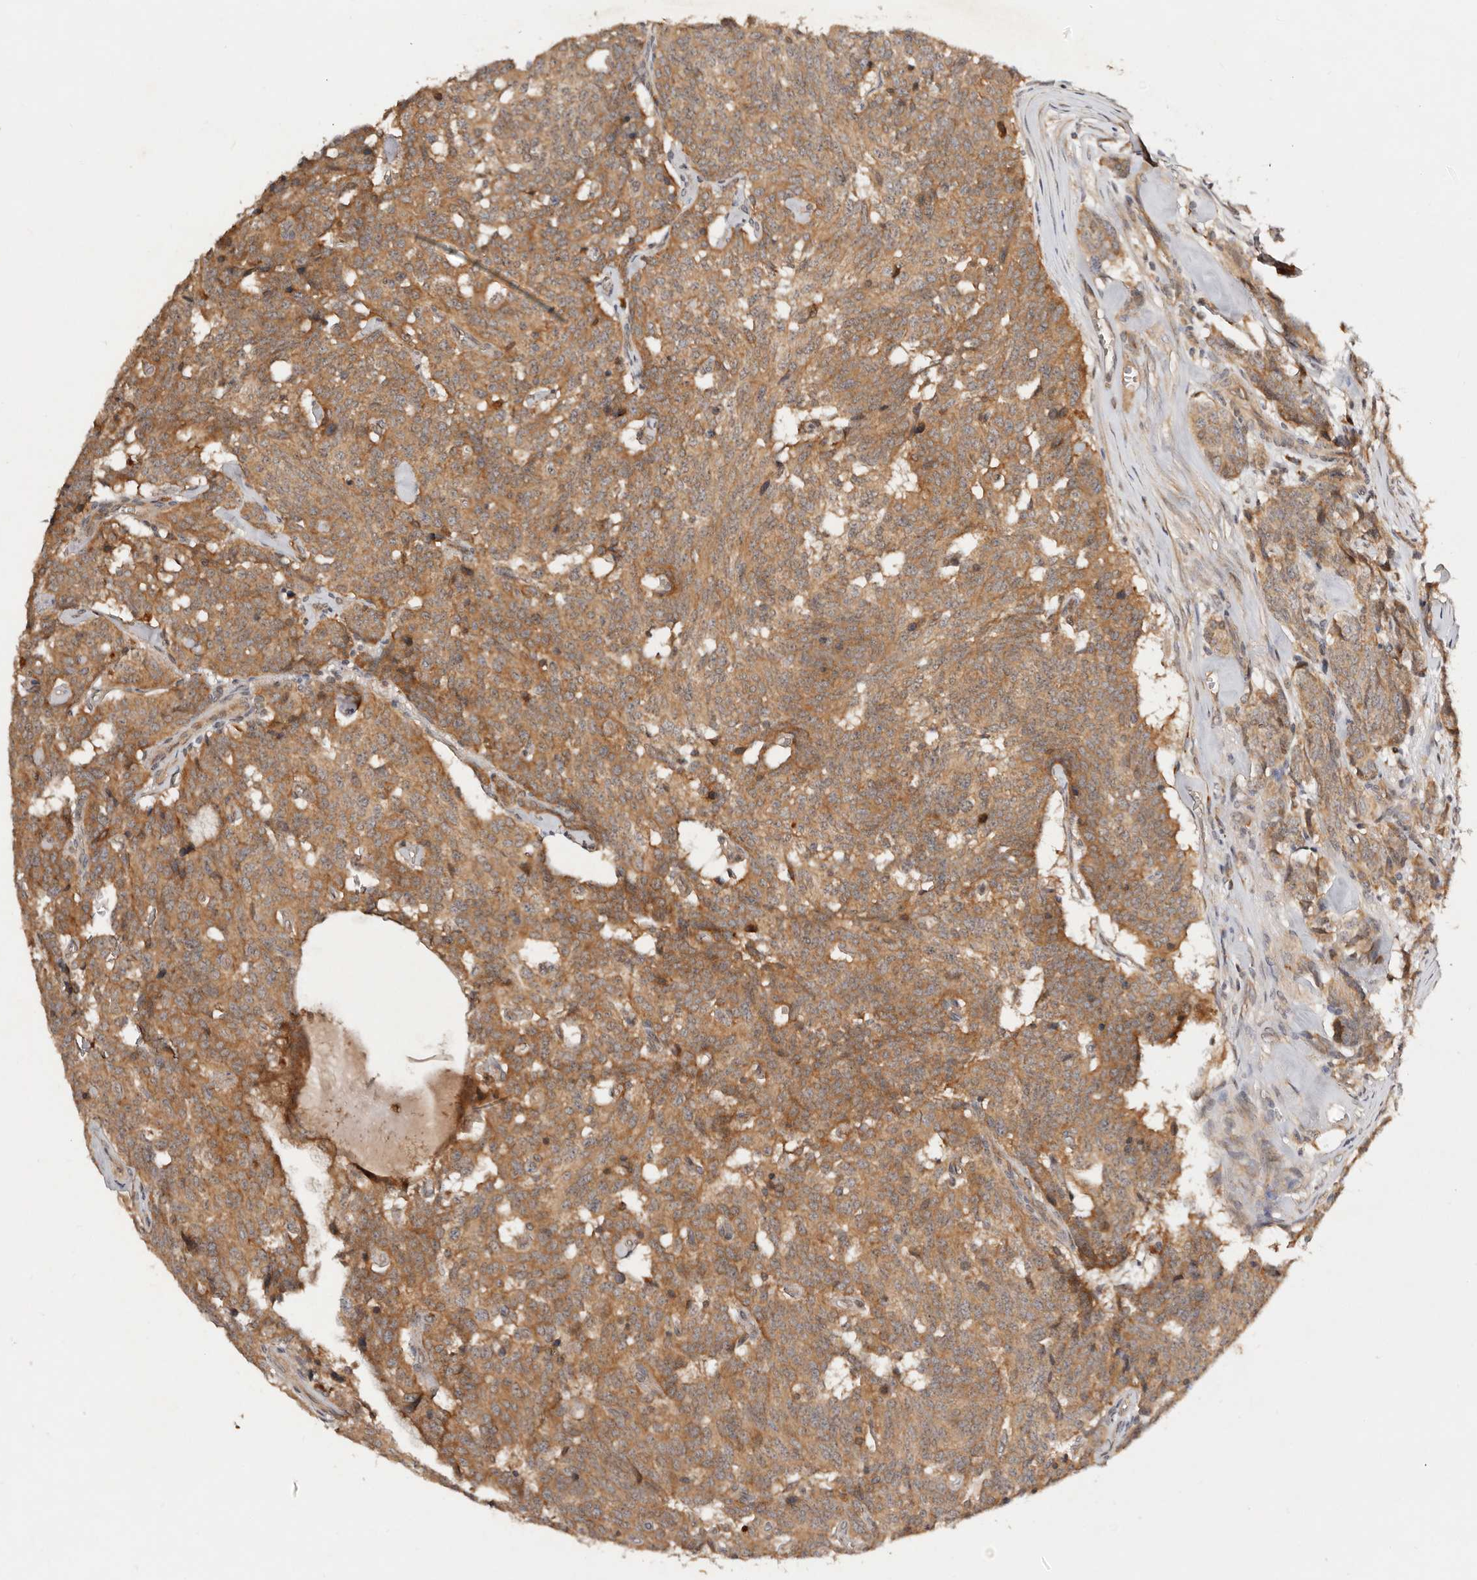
{"staining": {"intensity": "moderate", "quantity": ">75%", "location": "cytoplasmic/membranous"}, "tissue": "carcinoid", "cell_type": "Tumor cells", "image_type": "cancer", "snomed": [{"axis": "morphology", "description": "Carcinoid, malignant, NOS"}, {"axis": "topography", "description": "Lung"}], "caption": "Protein staining of malignant carcinoid tissue exhibits moderate cytoplasmic/membranous expression in about >75% of tumor cells. Using DAB (3,3'-diaminobenzidine) (brown) and hematoxylin (blue) stains, captured at high magnification using brightfield microscopy.", "gene": "DENND11", "patient": {"sex": "female", "age": 46}}